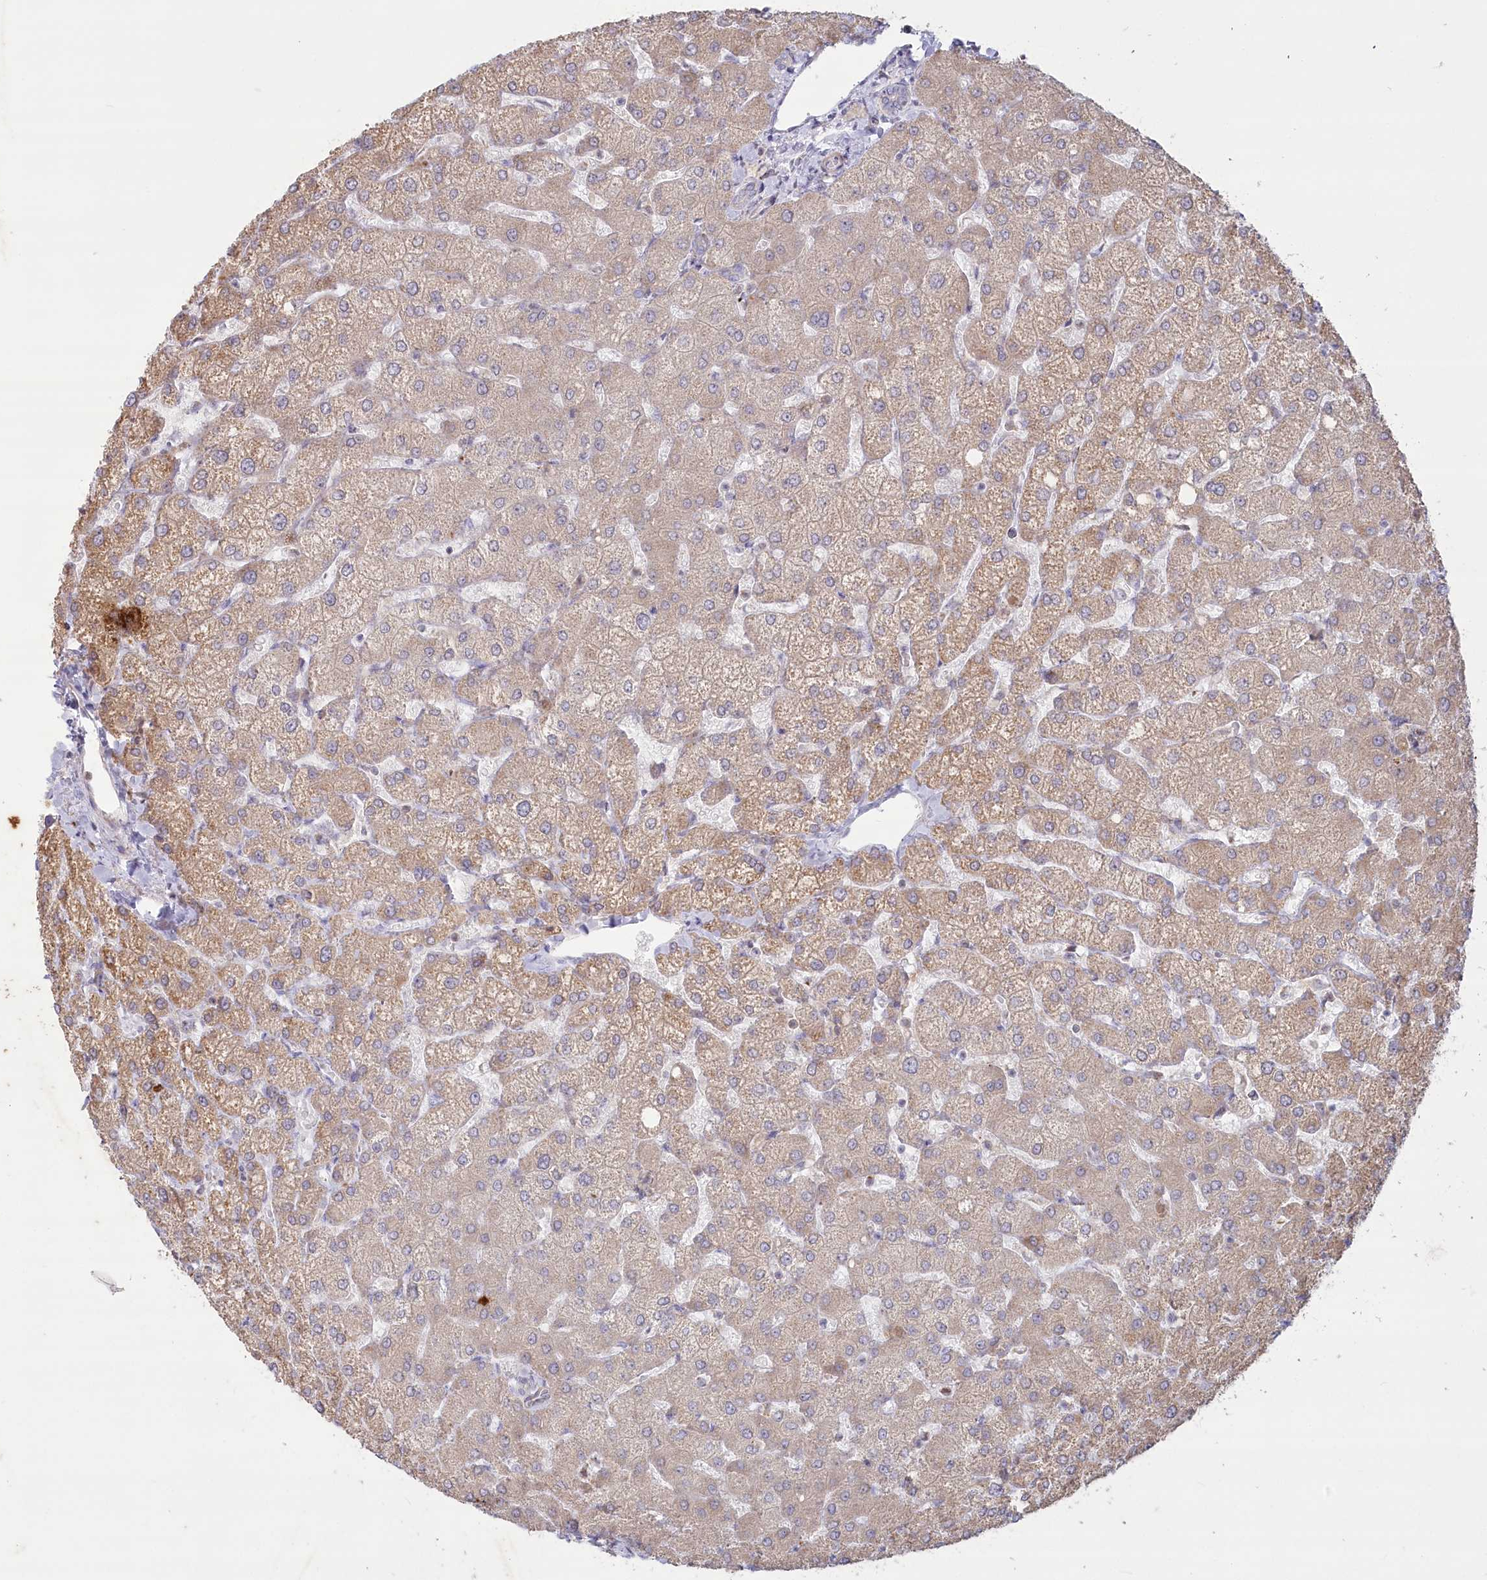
{"staining": {"intensity": "negative", "quantity": "none", "location": "none"}, "tissue": "liver", "cell_type": "Cholangiocytes", "image_type": "normal", "snomed": [{"axis": "morphology", "description": "Normal tissue, NOS"}, {"axis": "topography", "description": "Liver"}], "caption": "High power microscopy histopathology image of an immunohistochemistry (IHC) histopathology image of unremarkable liver, revealing no significant staining in cholangiocytes.", "gene": "MTG1", "patient": {"sex": "female", "age": 54}}